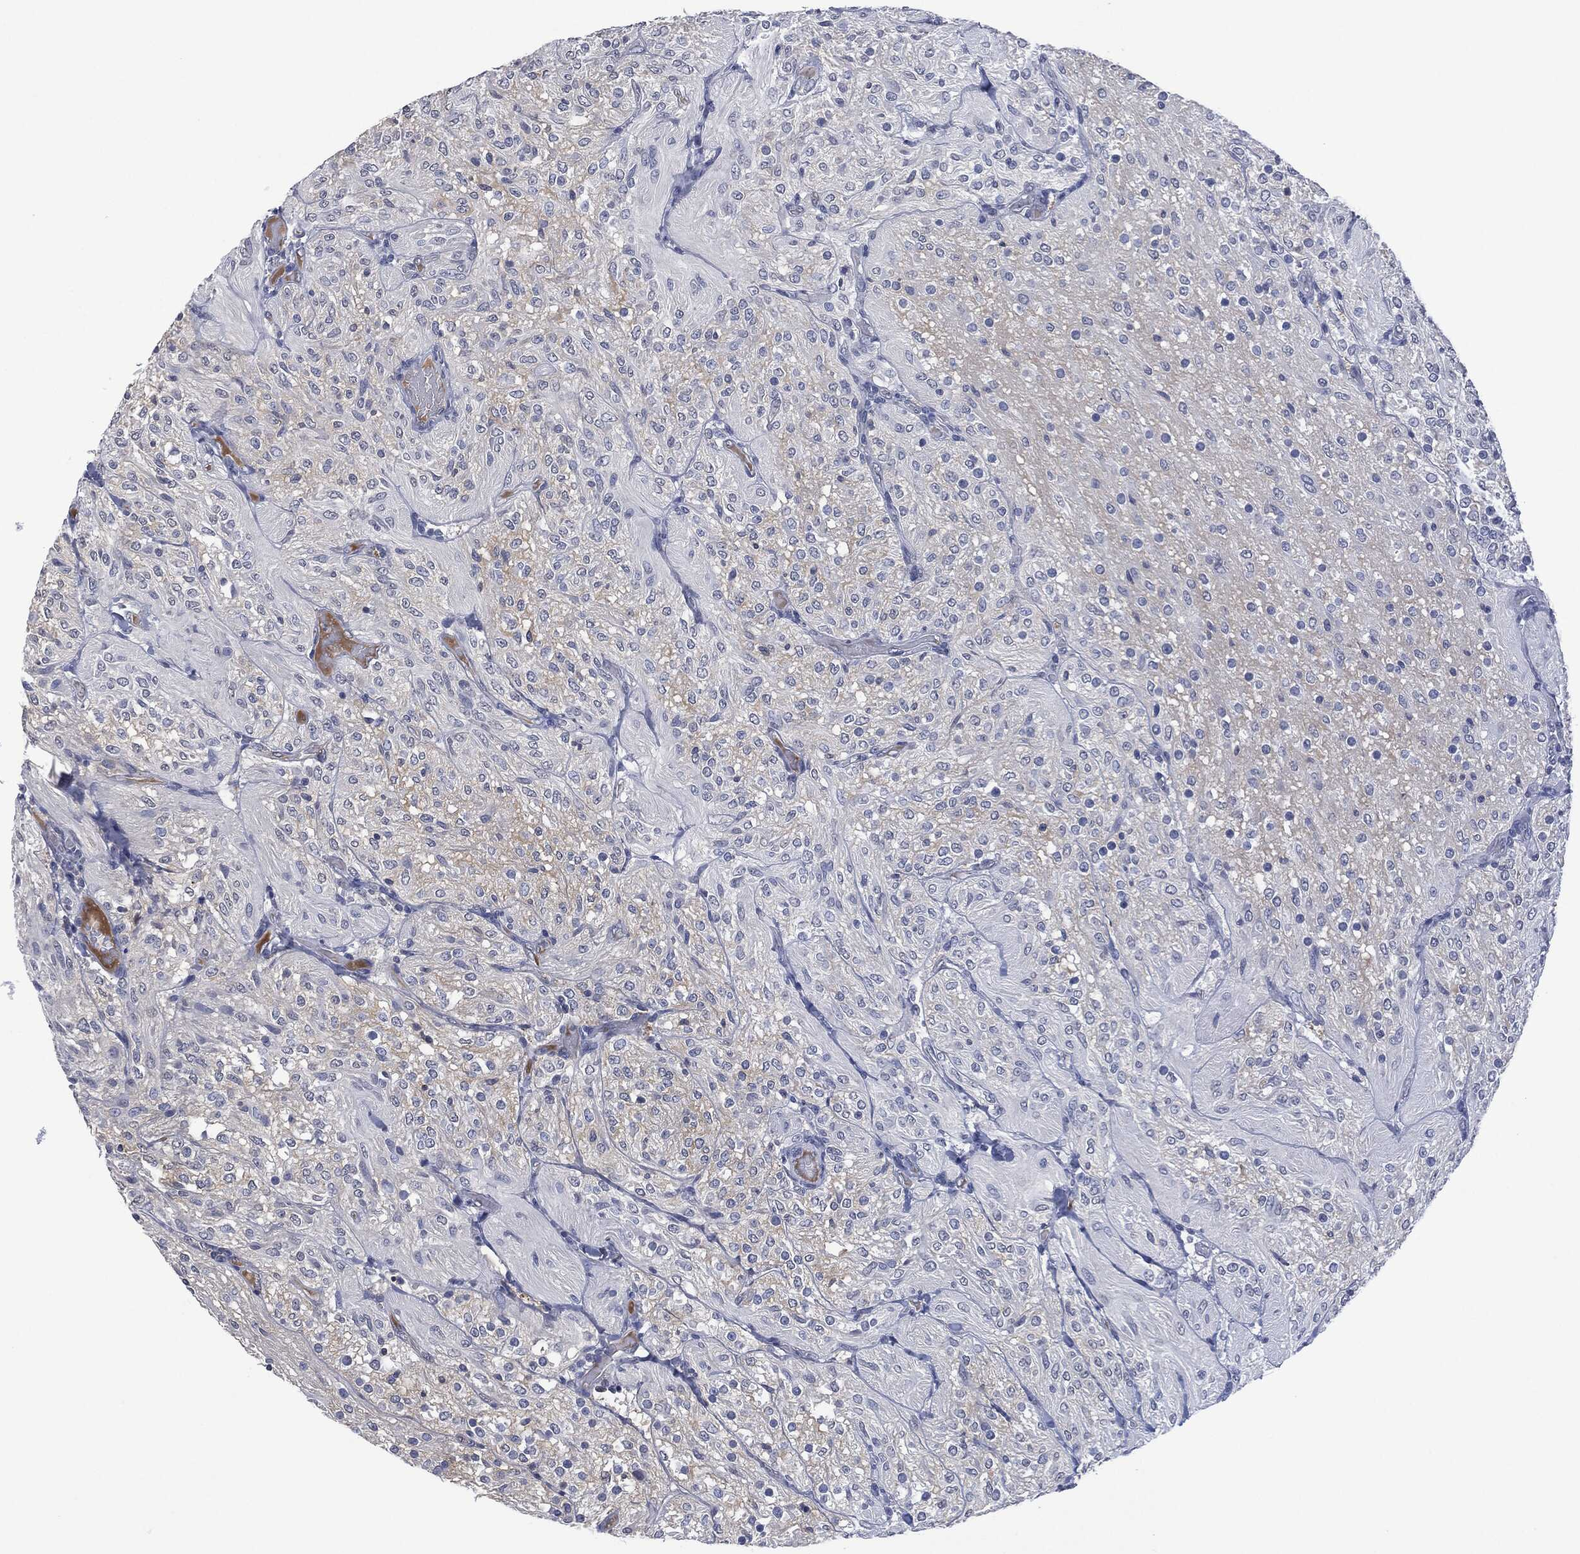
{"staining": {"intensity": "negative", "quantity": "none", "location": "none"}, "tissue": "glioma", "cell_type": "Tumor cells", "image_type": "cancer", "snomed": [{"axis": "morphology", "description": "Glioma, malignant, Low grade"}, {"axis": "topography", "description": "Brain"}], "caption": "A photomicrograph of glioma stained for a protein exhibits no brown staining in tumor cells.", "gene": "SIGLEC7", "patient": {"sex": "male", "age": 3}}